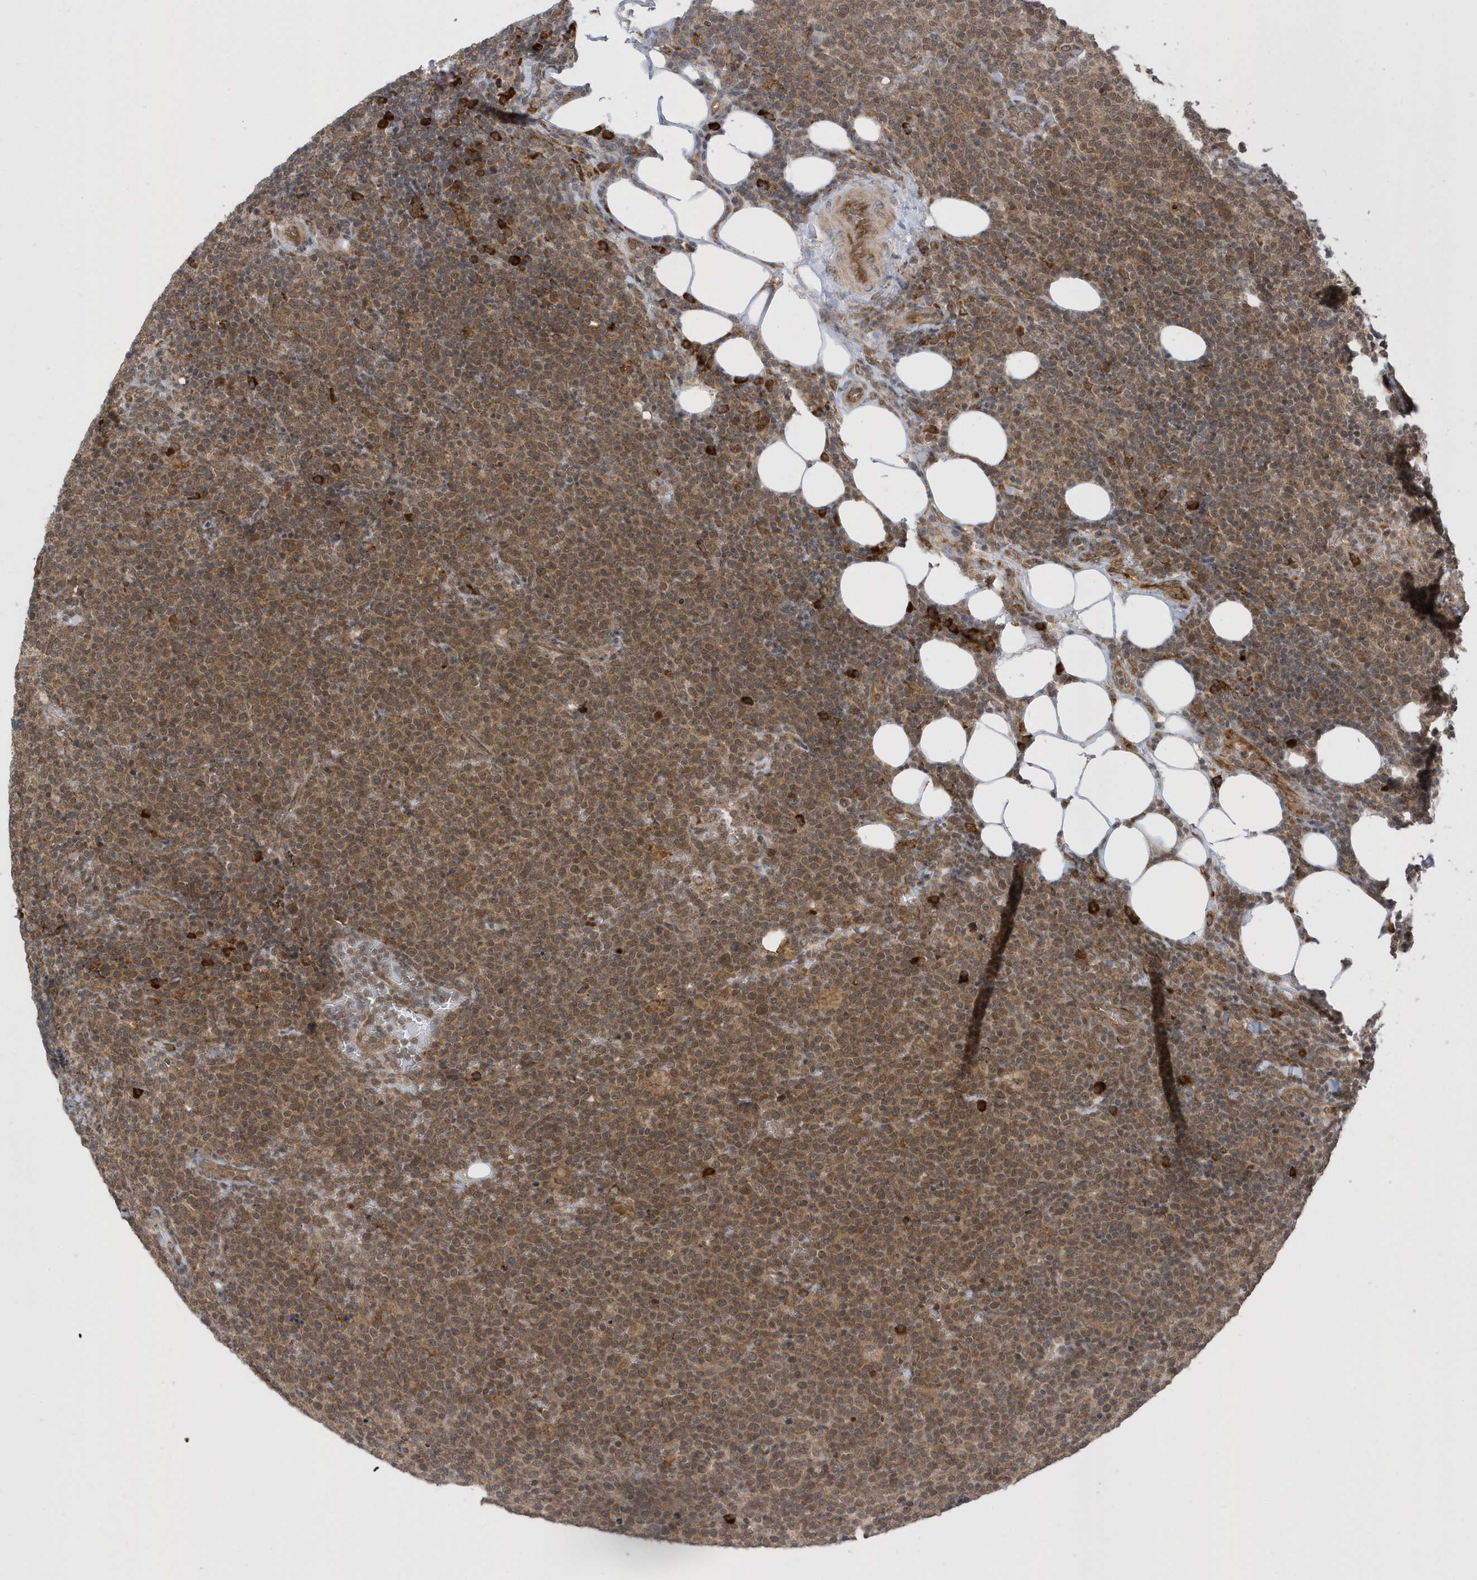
{"staining": {"intensity": "moderate", "quantity": ">75%", "location": "cytoplasmic/membranous,nuclear"}, "tissue": "lymphoma", "cell_type": "Tumor cells", "image_type": "cancer", "snomed": [{"axis": "morphology", "description": "Malignant lymphoma, non-Hodgkin's type, High grade"}, {"axis": "topography", "description": "Lymph node"}], "caption": "Protein staining of lymphoma tissue demonstrates moderate cytoplasmic/membranous and nuclear staining in approximately >75% of tumor cells.", "gene": "METTL21A", "patient": {"sex": "male", "age": 61}}